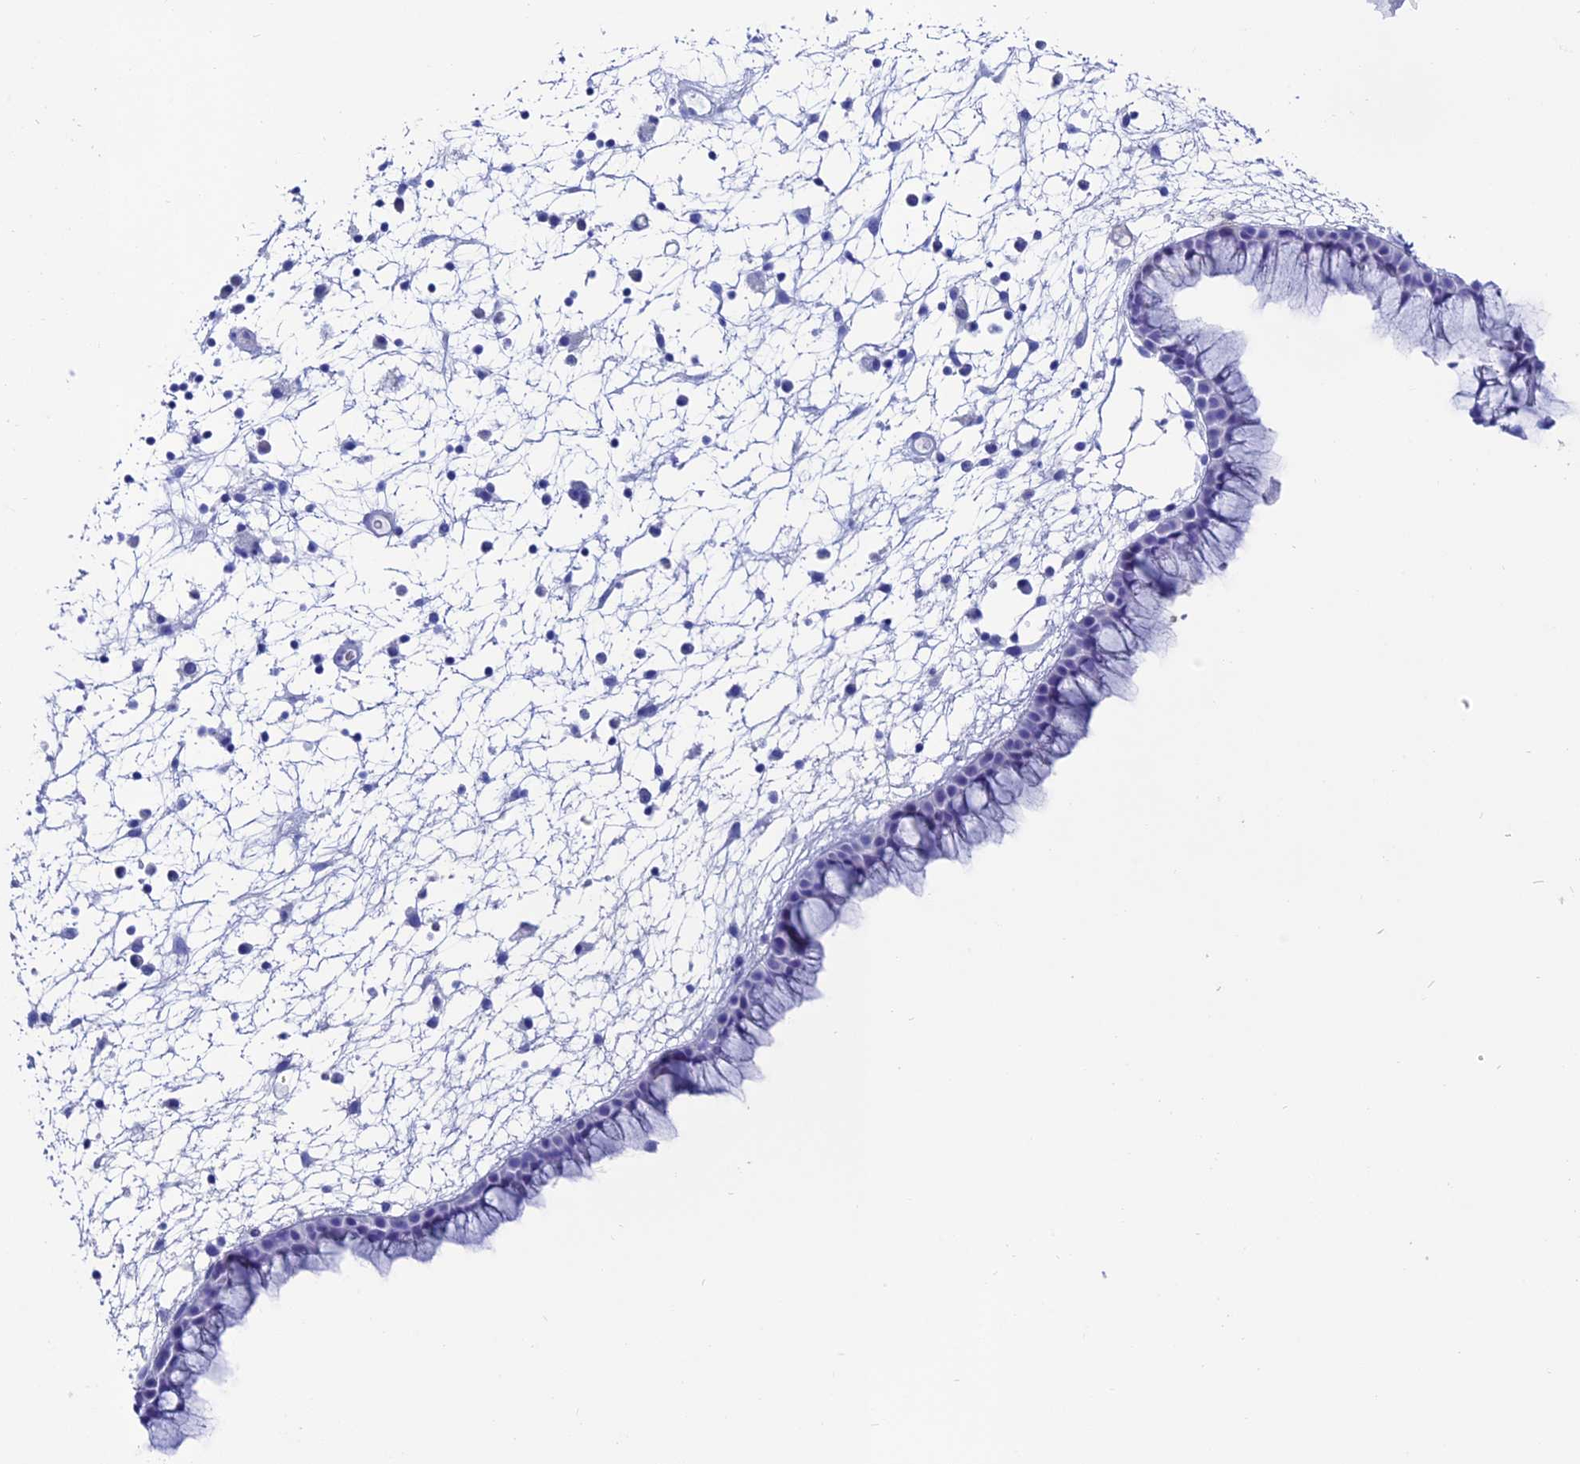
{"staining": {"intensity": "negative", "quantity": "none", "location": "none"}, "tissue": "nasopharynx", "cell_type": "Respiratory epithelial cells", "image_type": "normal", "snomed": [{"axis": "morphology", "description": "Normal tissue, NOS"}, {"axis": "morphology", "description": "Inflammation, NOS"}, {"axis": "morphology", "description": "Malignant melanoma, Metastatic site"}, {"axis": "topography", "description": "Nasopharynx"}], "caption": "Human nasopharynx stained for a protein using IHC displays no expression in respiratory epithelial cells.", "gene": "ANKRD29", "patient": {"sex": "male", "age": 70}}